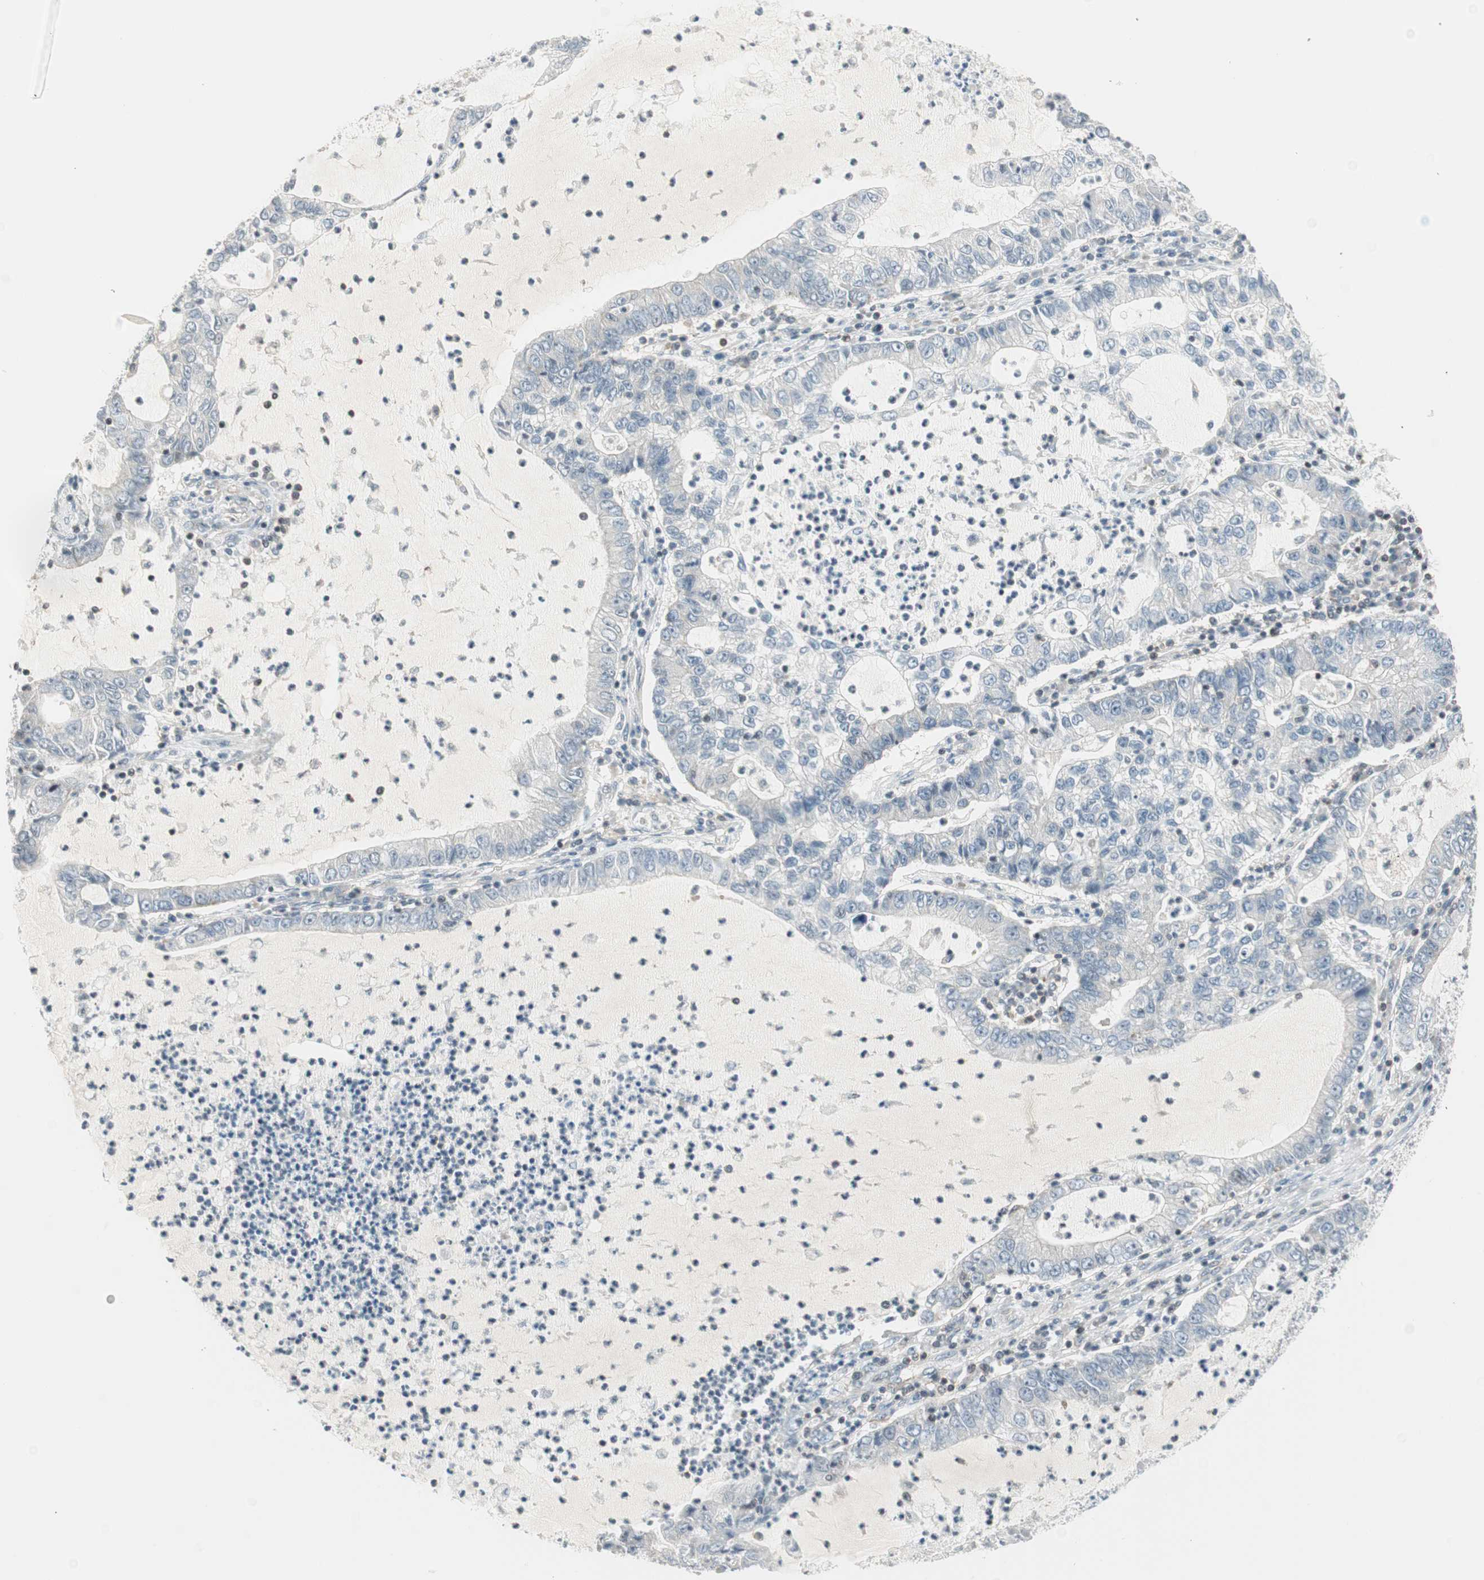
{"staining": {"intensity": "negative", "quantity": "none", "location": "none"}, "tissue": "lung cancer", "cell_type": "Tumor cells", "image_type": "cancer", "snomed": [{"axis": "morphology", "description": "Adenocarcinoma, NOS"}, {"axis": "topography", "description": "Lung"}], "caption": "Lung cancer was stained to show a protein in brown. There is no significant expression in tumor cells. The staining is performed using DAB brown chromogen with nuclei counter-stained in using hematoxylin.", "gene": "PPP1CA", "patient": {"sex": "female", "age": 51}}